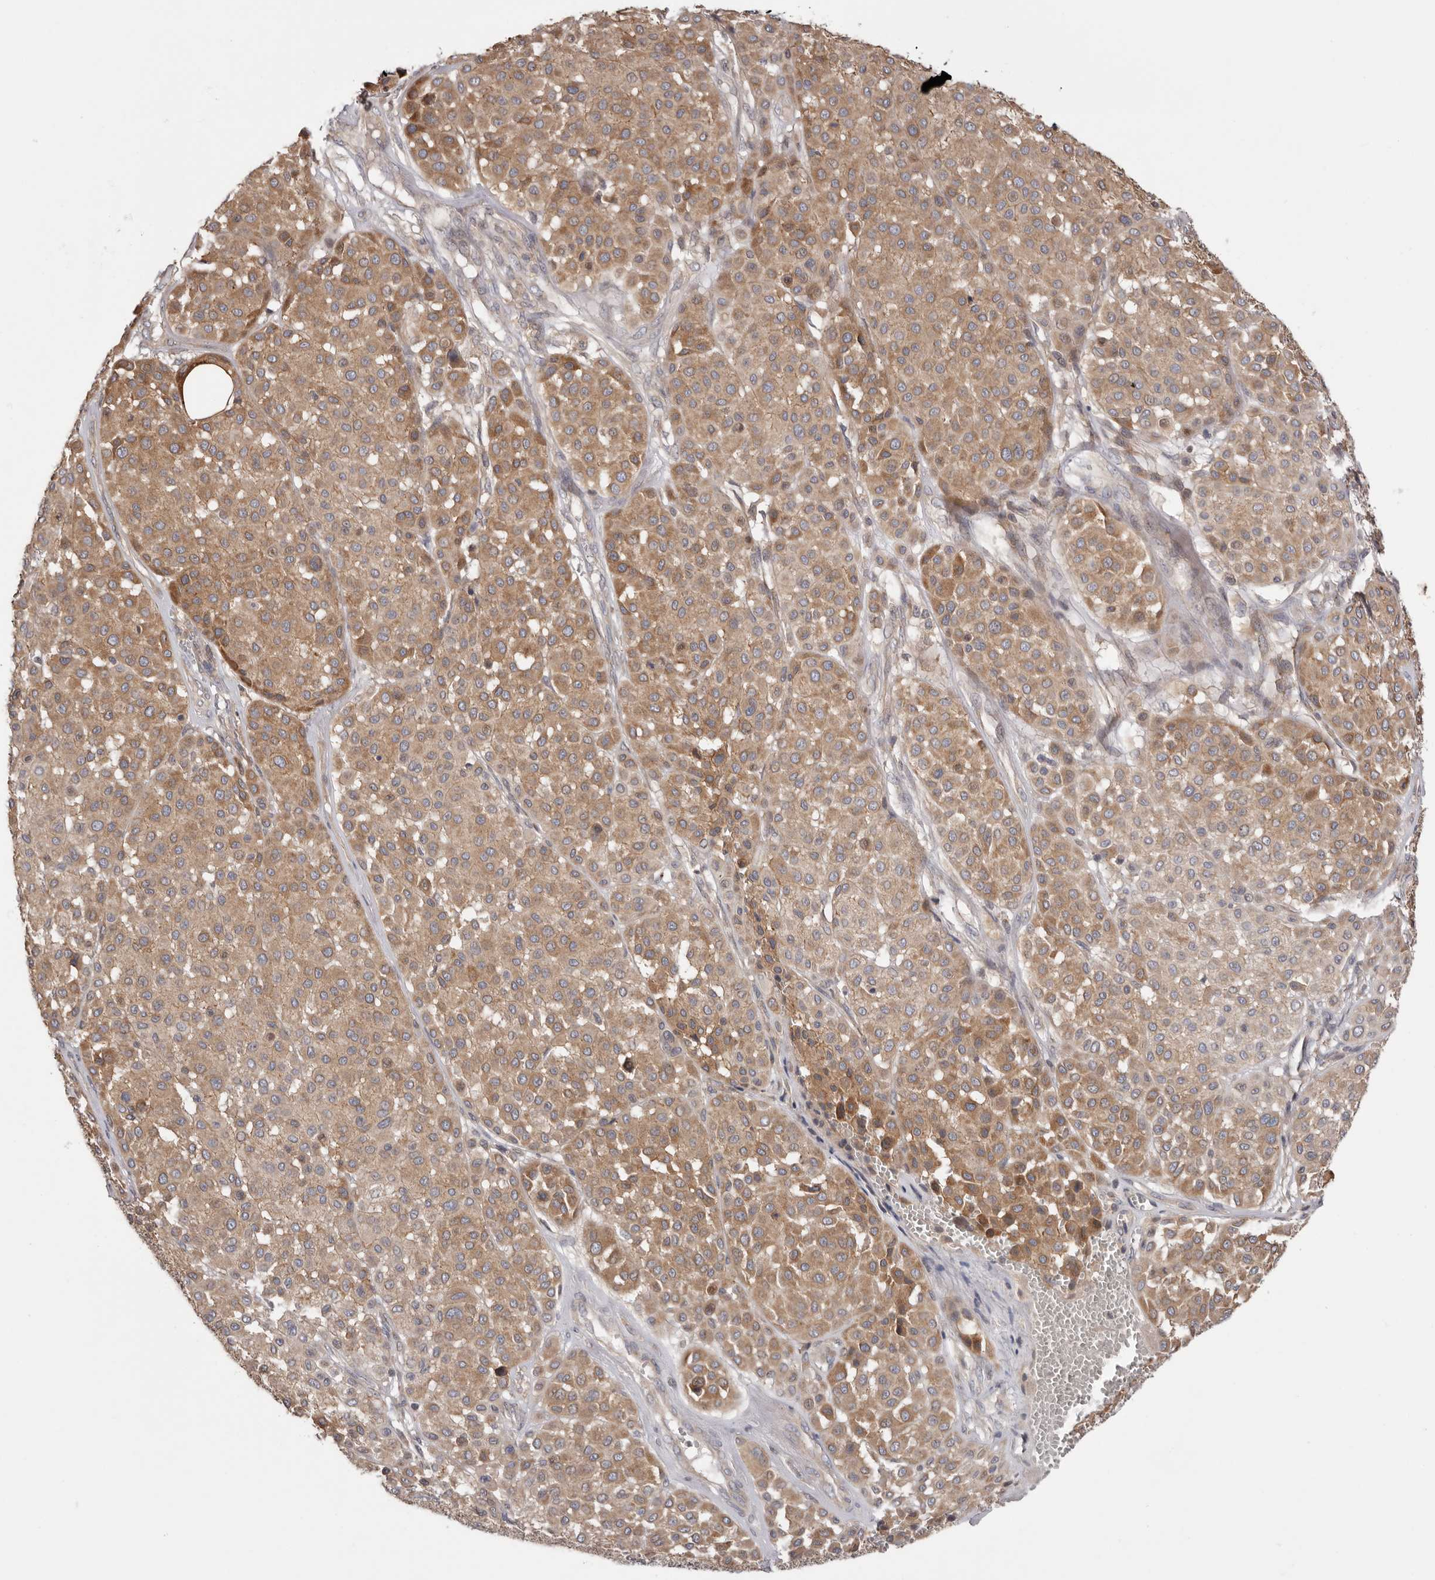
{"staining": {"intensity": "moderate", "quantity": ">75%", "location": "cytoplasmic/membranous"}, "tissue": "melanoma", "cell_type": "Tumor cells", "image_type": "cancer", "snomed": [{"axis": "morphology", "description": "Malignant melanoma, Metastatic site"}, {"axis": "topography", "description": "Soft tissue"}], "caption": "The micrograph shows a brown stain indicating the presence of a protein in the cytoplasmic/membranous of tumor cells in melanoma.", "gene": "TMUB1", "patient": {"sex": "male", "age": 41}}